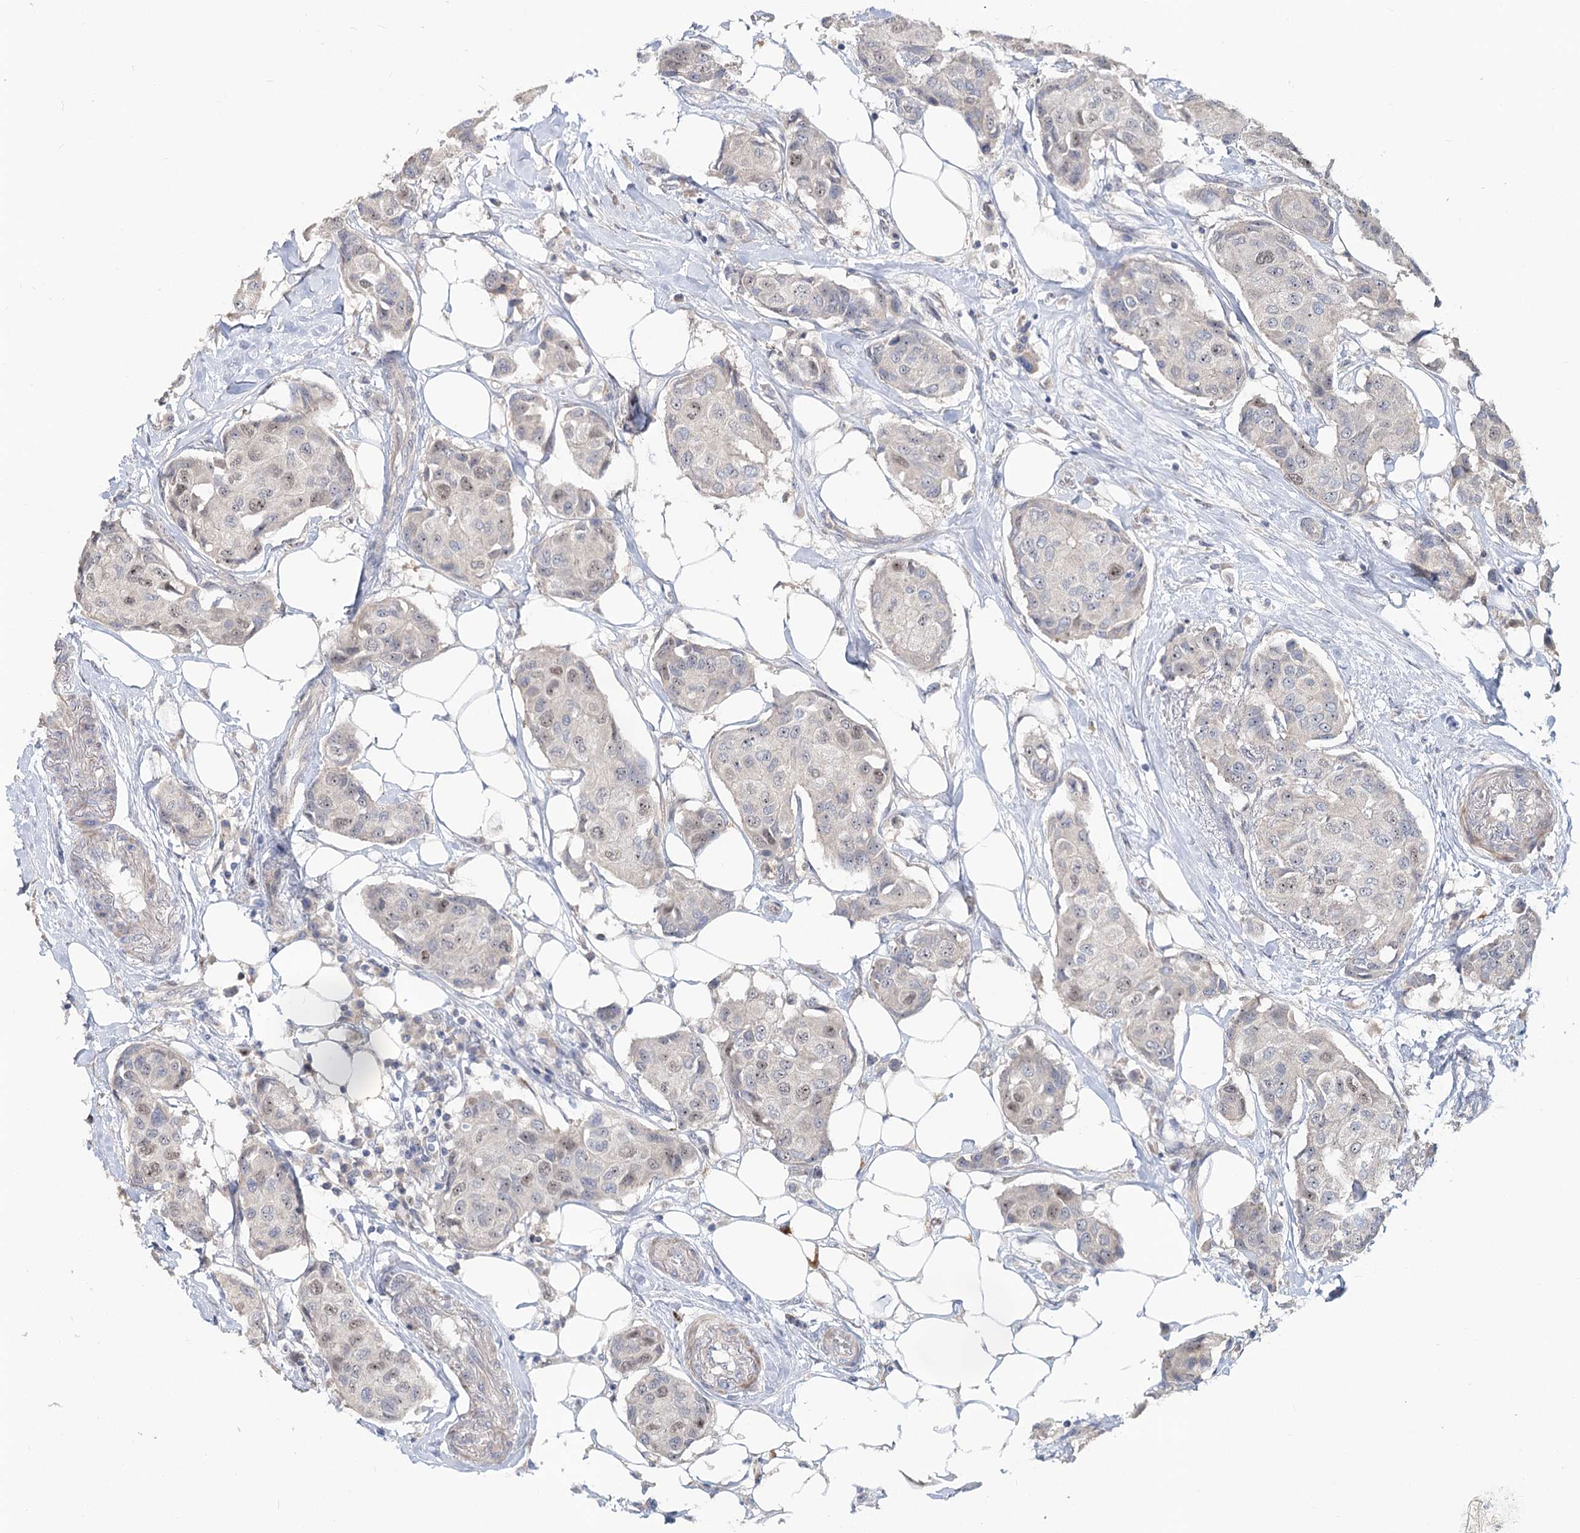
{"staining": {"intensity": "negative", "quantity": "none", "location": "none"}, "tissue": "breast cancer", "cell_type": "Tumor cells", "image_type": "cancer", "snomed": [{"axis": "morphology", "description": "Duct carcinoma"}, {"axis": "topography", "description": "Breast"}], "caption": "Tumor cells are negative for protein expression in human invasive ductal carcinoma (breast).", "gene": "PIK3C2A", "patient": {"sex": "female", "age": 80}}